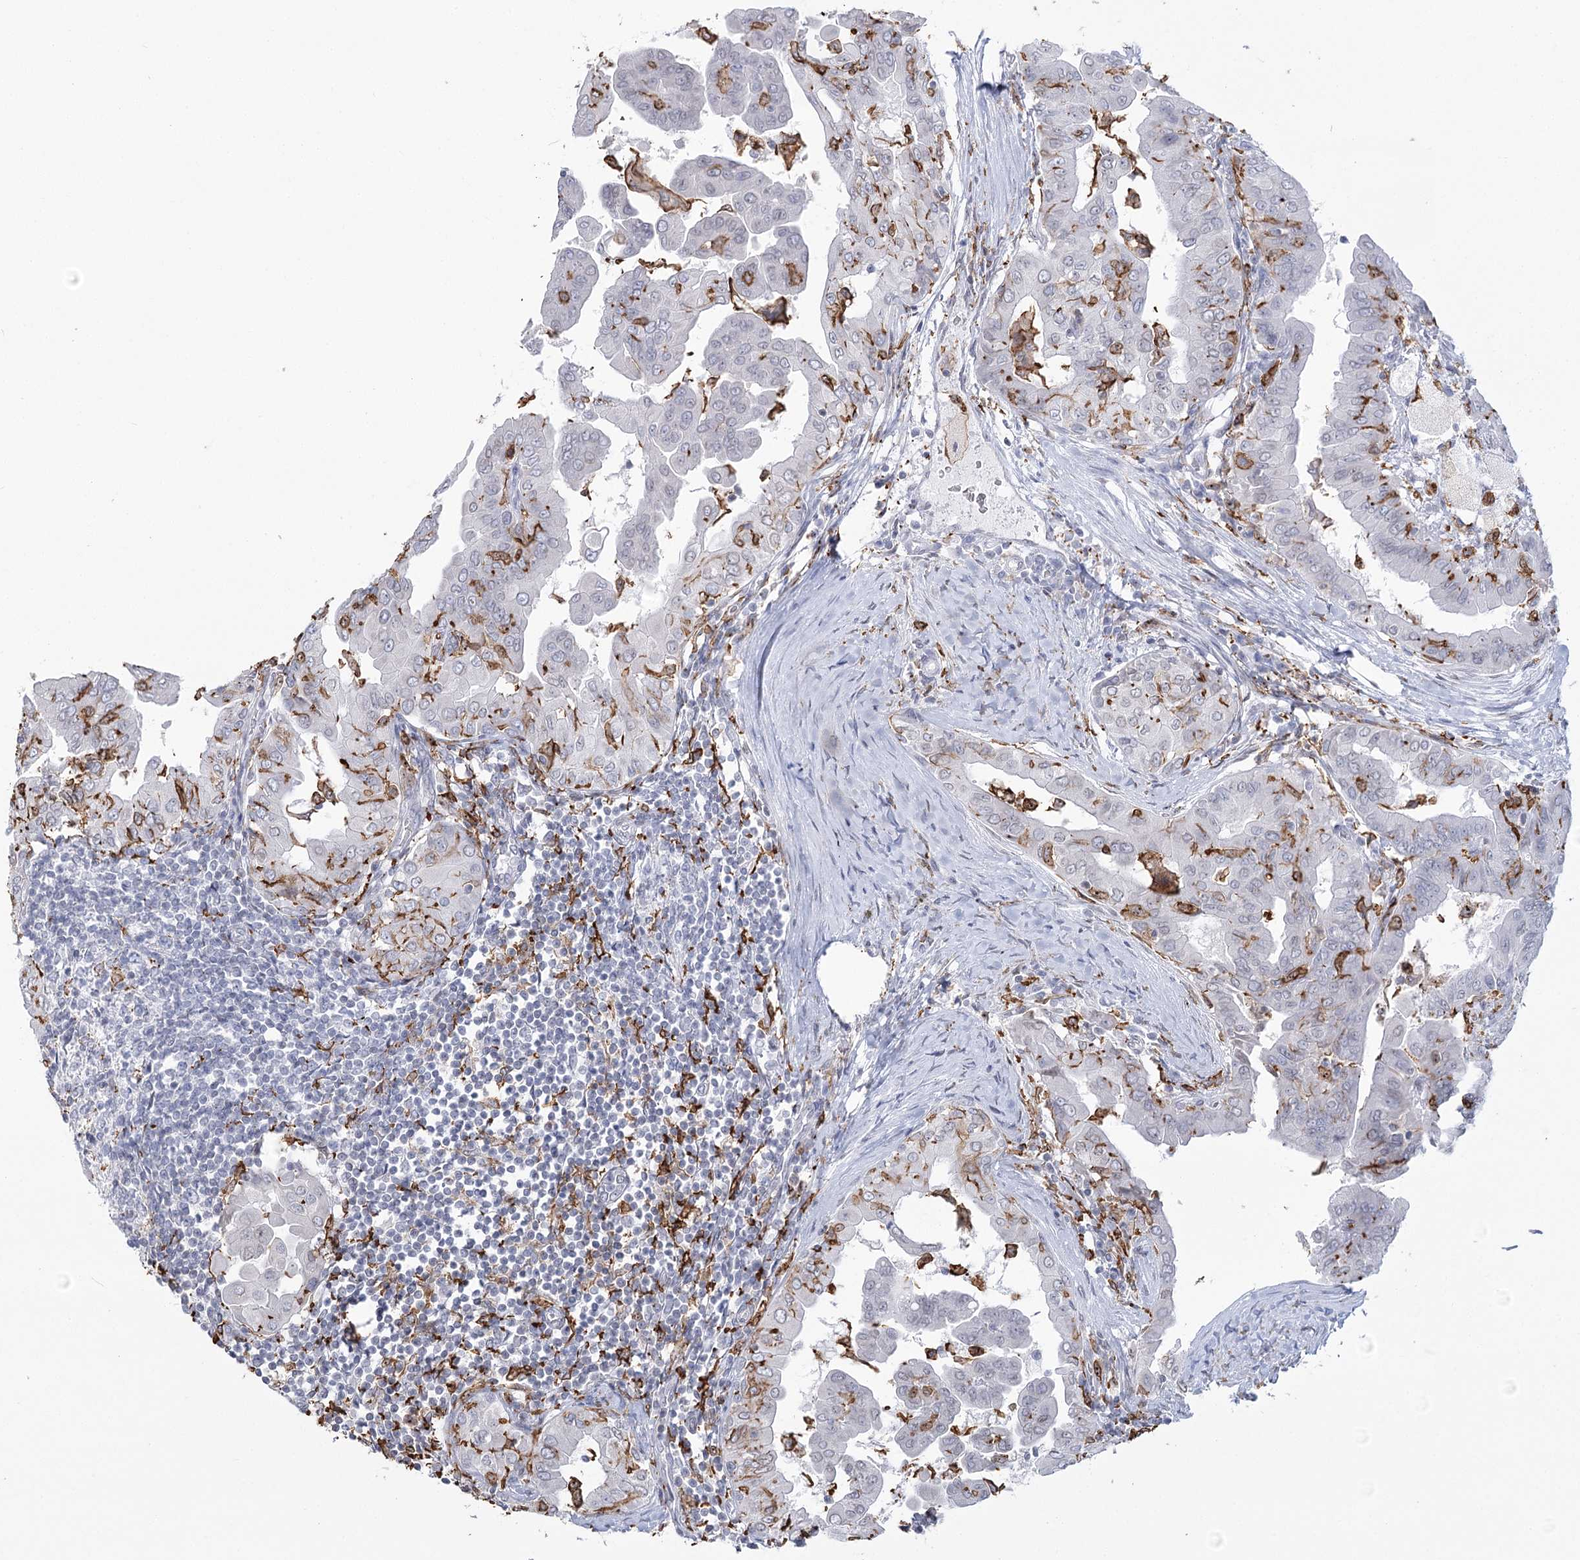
{"staining": {"intensity": "negative", "quantity": "none", "location": "none"}, "tissue": "thyroid cancer", "cell_type": "Tumor cells", "image_type": "cancer", "snomed": [{"axis": "morphology", "description": "Papillary adenocarcinoma, NOS"}, {"axis": "topography", "description": "Thyroid gland"}], "caption": "Histopathology image shows no significant protein expression in tumor cells of thyroid cancer (papillary adenocarcinoma).", "gene": "C11orf1", "patient": {"sex": "male", "age": 33}}